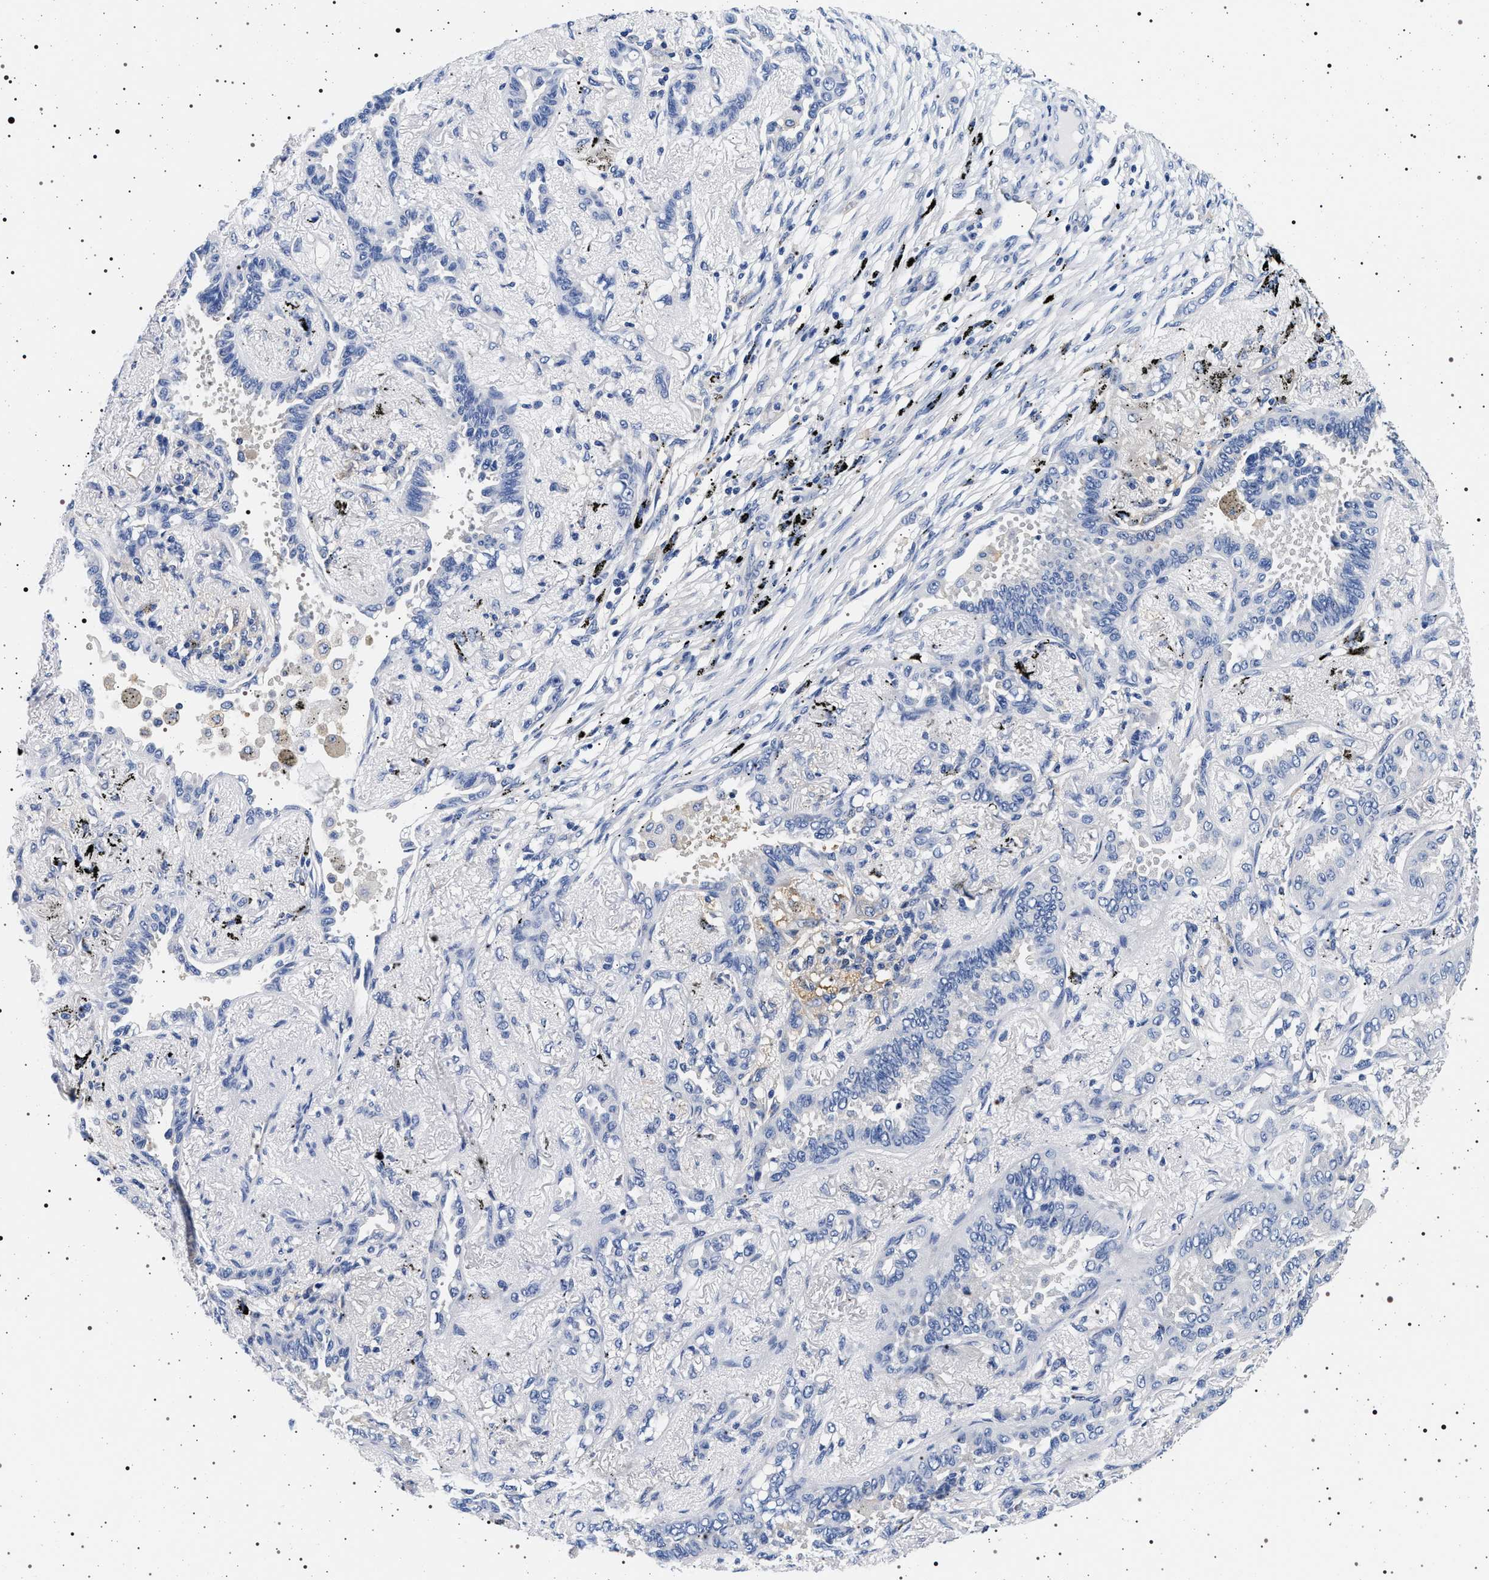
{"staining": {"intensity": "negative", "quantity": "none", "location": "none"}, "tissue": "lung cancer", "cell_type": "Tumor cells", "image_type": "cancer", "snomed": [{"axis": "morphology", "description": "Adenocarcinoma, NOS"}, {"axis": "topography", "description": "Lung"}], "caption": "The histopathology image shows no significant positivity in tumor cells of lung cancer (adenocarcinoma). Brightfield microscopy of immunohistochemistry stained with DAB (3,3'-diaminobenzidine) (brown) and hematoxylin (blue), captured at high magnification.", "gene": "HSD17B1", "patient": {"sex": "male", "age": 59}}